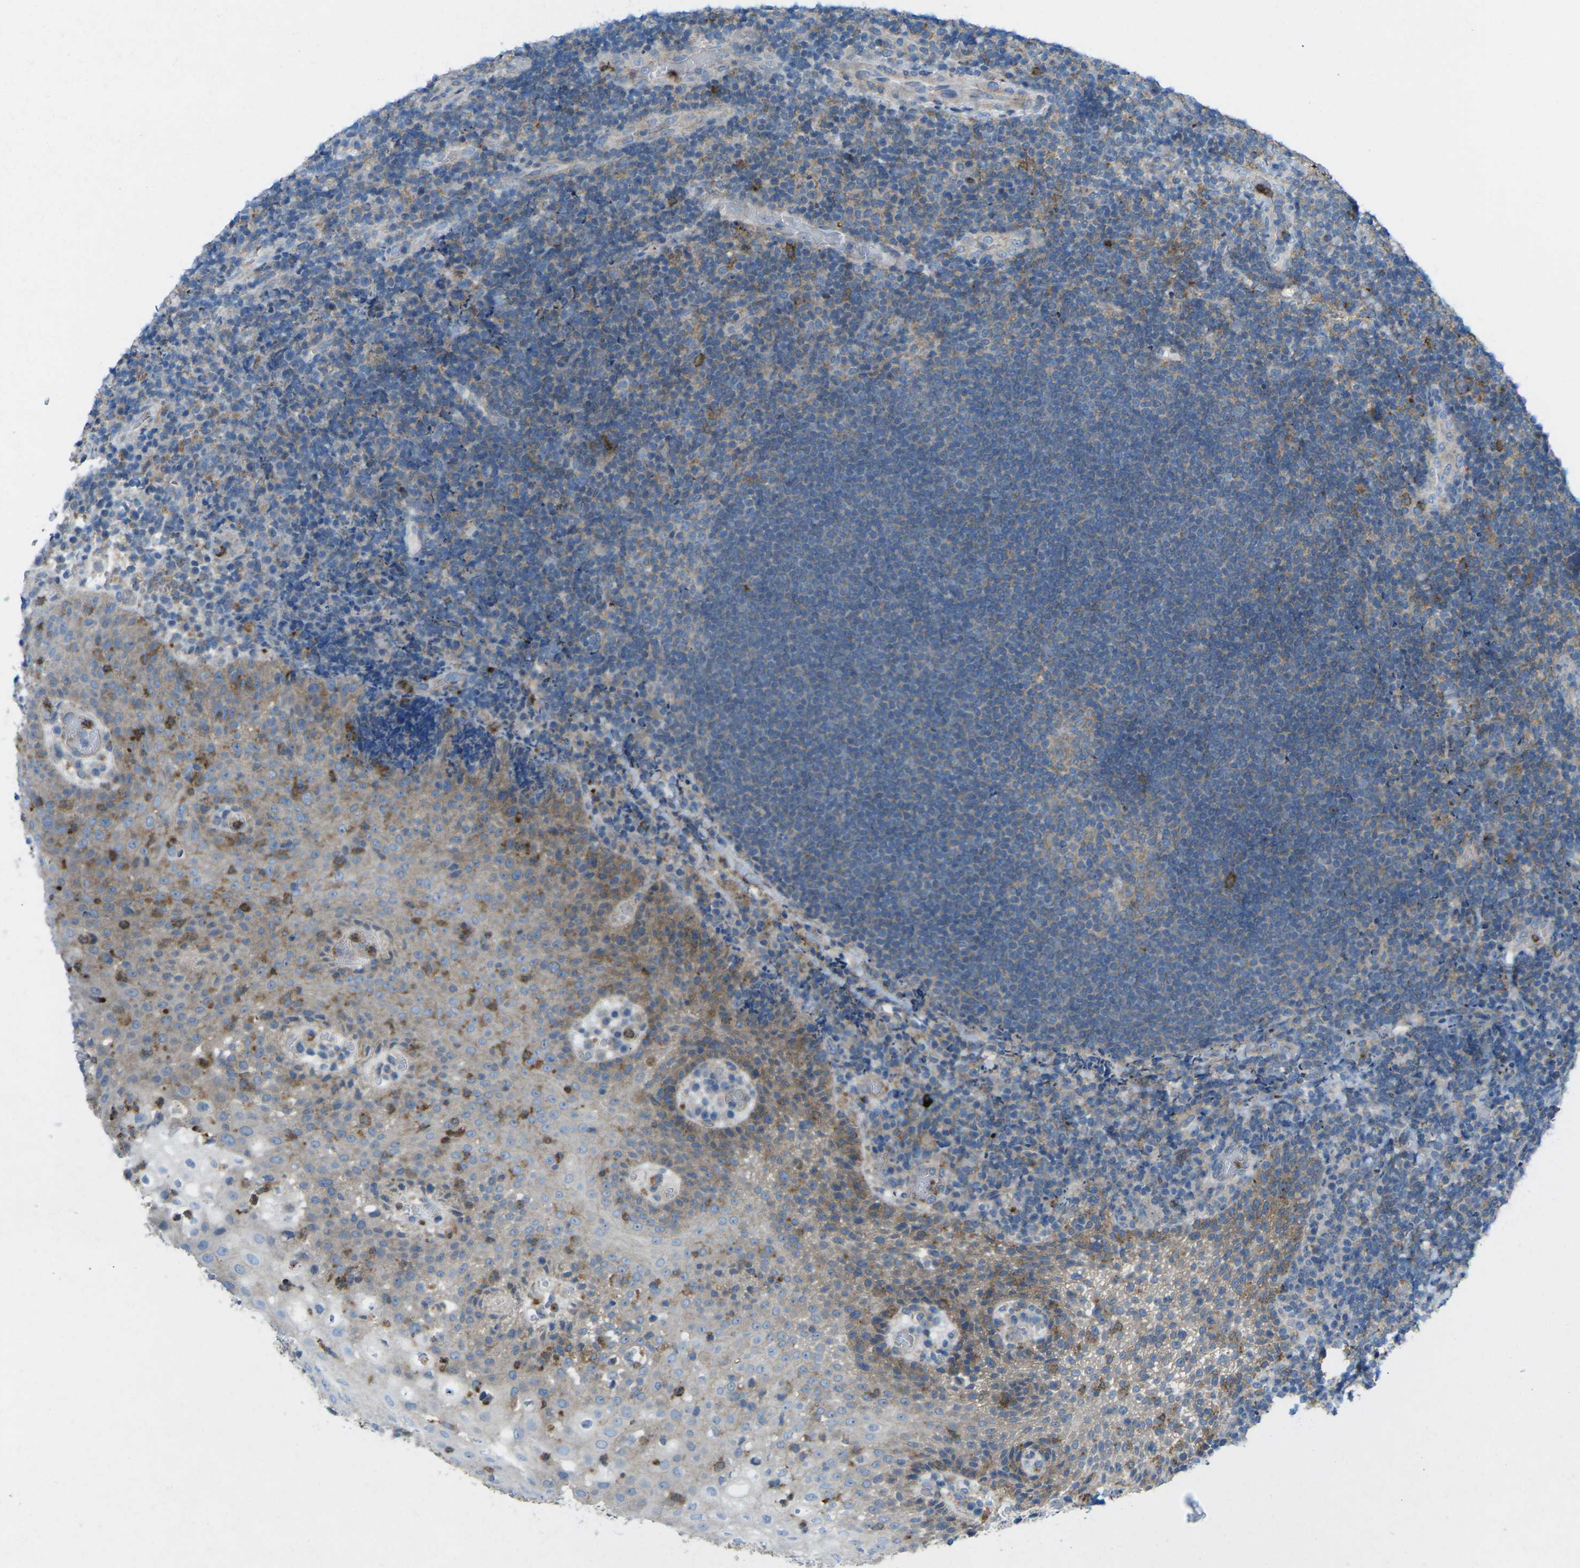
{"staining": {"intensity": "weak", "quantity": "<25%", "location": "cytoplasmic/membranous"}, "tissue": "lymphoma", "cell_type": "Tumor cells", "image_type": "cancer", "snomed": [{"axis": "morphology", "description": "Malignant lymphoma, non-Hodgkin's type, High grade"}, {"axis": "topography", "description": "Tonsil"}], "caption": "DAB (3,3'-diaminobenzidine) immunohistochemical staining of malignant lymphoma, non-Hodgkin's type (high-grade) demonstrates no significant staining in tumor cells. (DAB (3,3'-diaminobenzidine) immunohistochemistry with hematoxylin counter stain).", "gene": "STK11", "patient": {"sex": "female", "age": 36}}